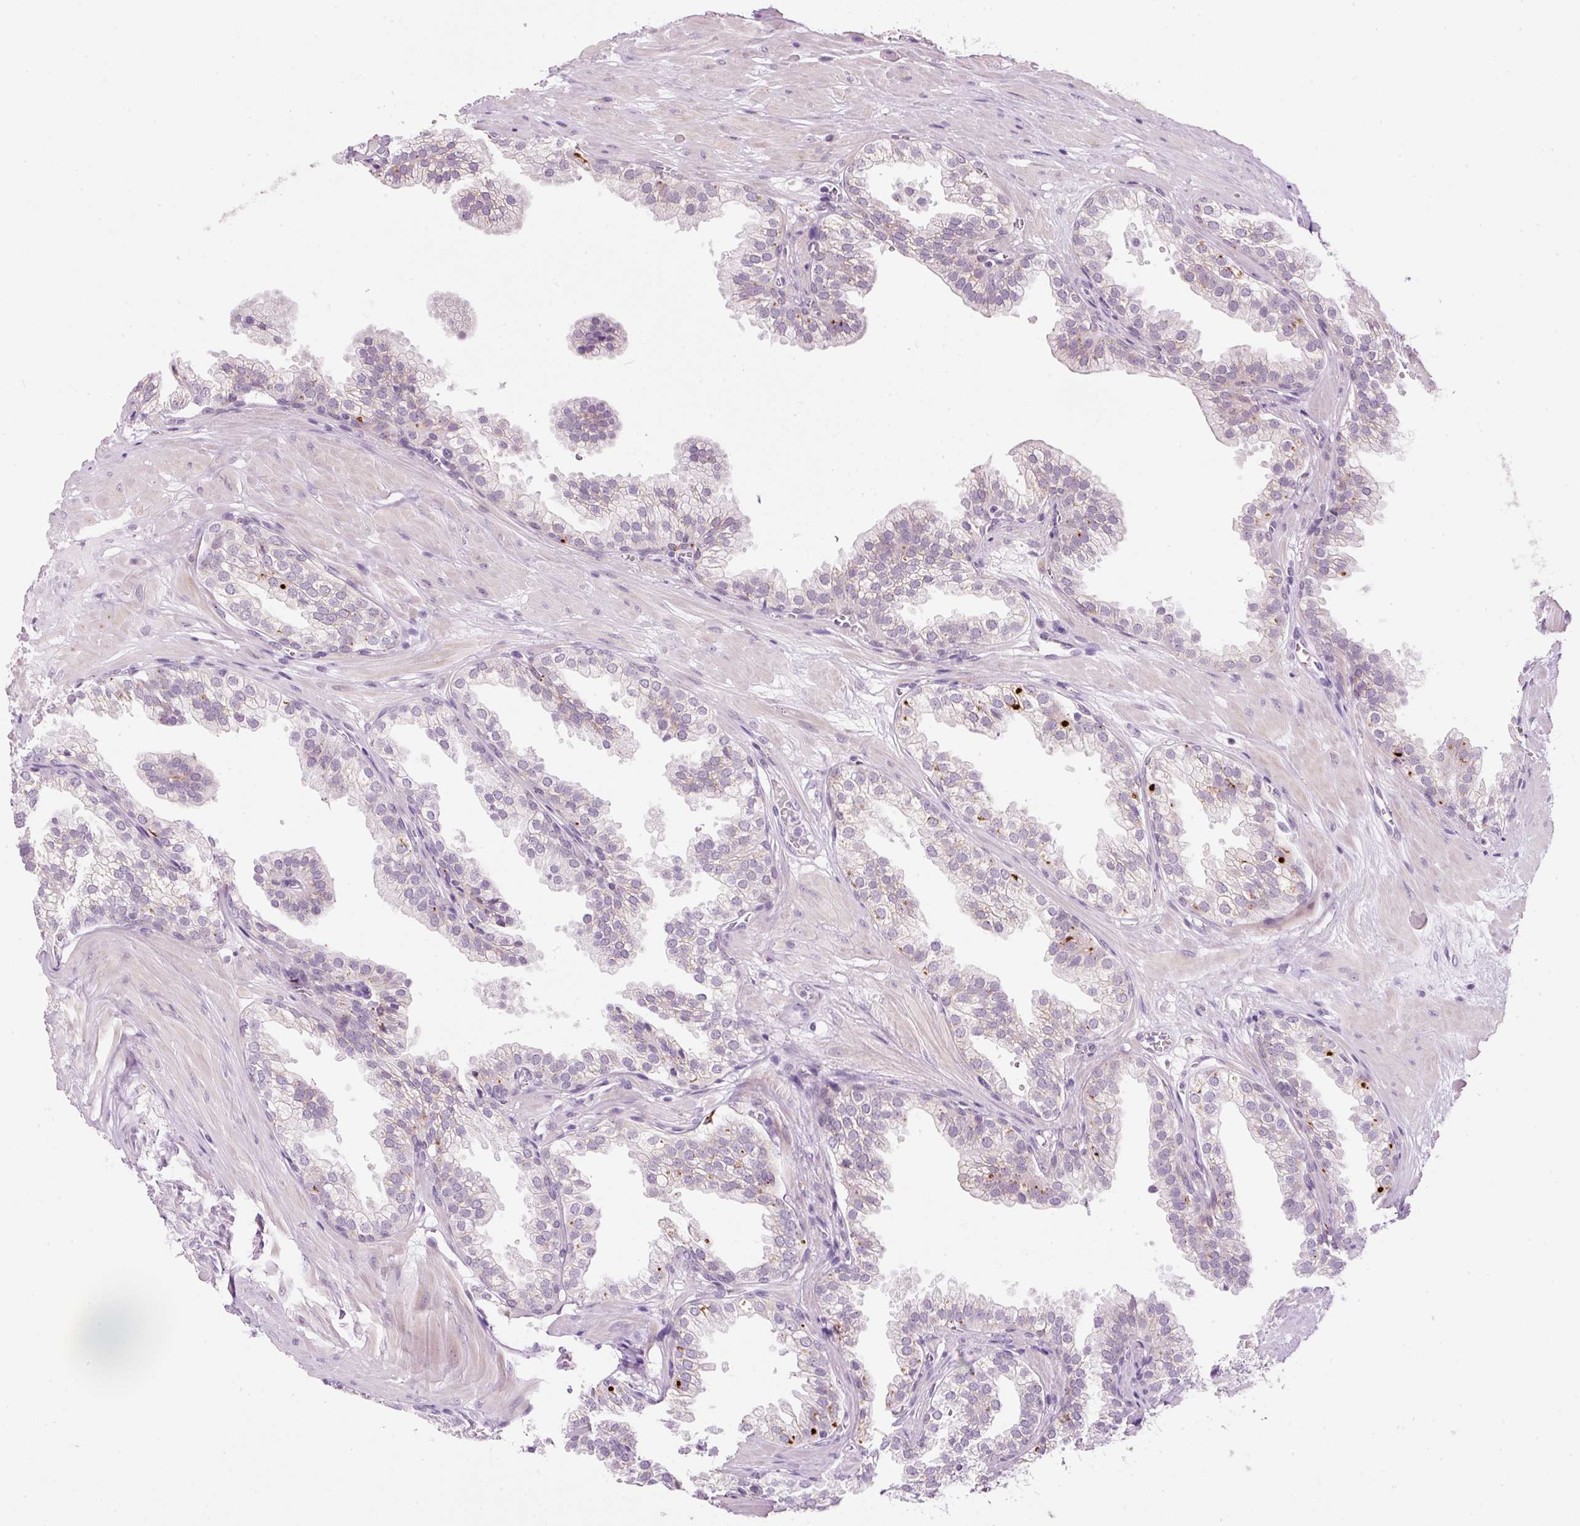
{"staining": {"intensity": "weak", "quantity": "25%-75%", "location": "cytoplasmic/membranous"}, "tissue": "prostate", "cell_type": "Glandular cells", "image_type": "normal", "snomed": [{"axis": "morphology", "description": "Normal tissue, NOS"}, {"axis": "topography", "description": "Prostate"}, {"axis": "topography", "description": "Peripheral nerve tissue"}], "caption": "Unremarkable prostate demonstrates weak cytoplasmic/membranous positivity in about 25%-75% of glandular cells.", "gene": "ZNF639", "patient": {"sex": "male", "age": 55}}